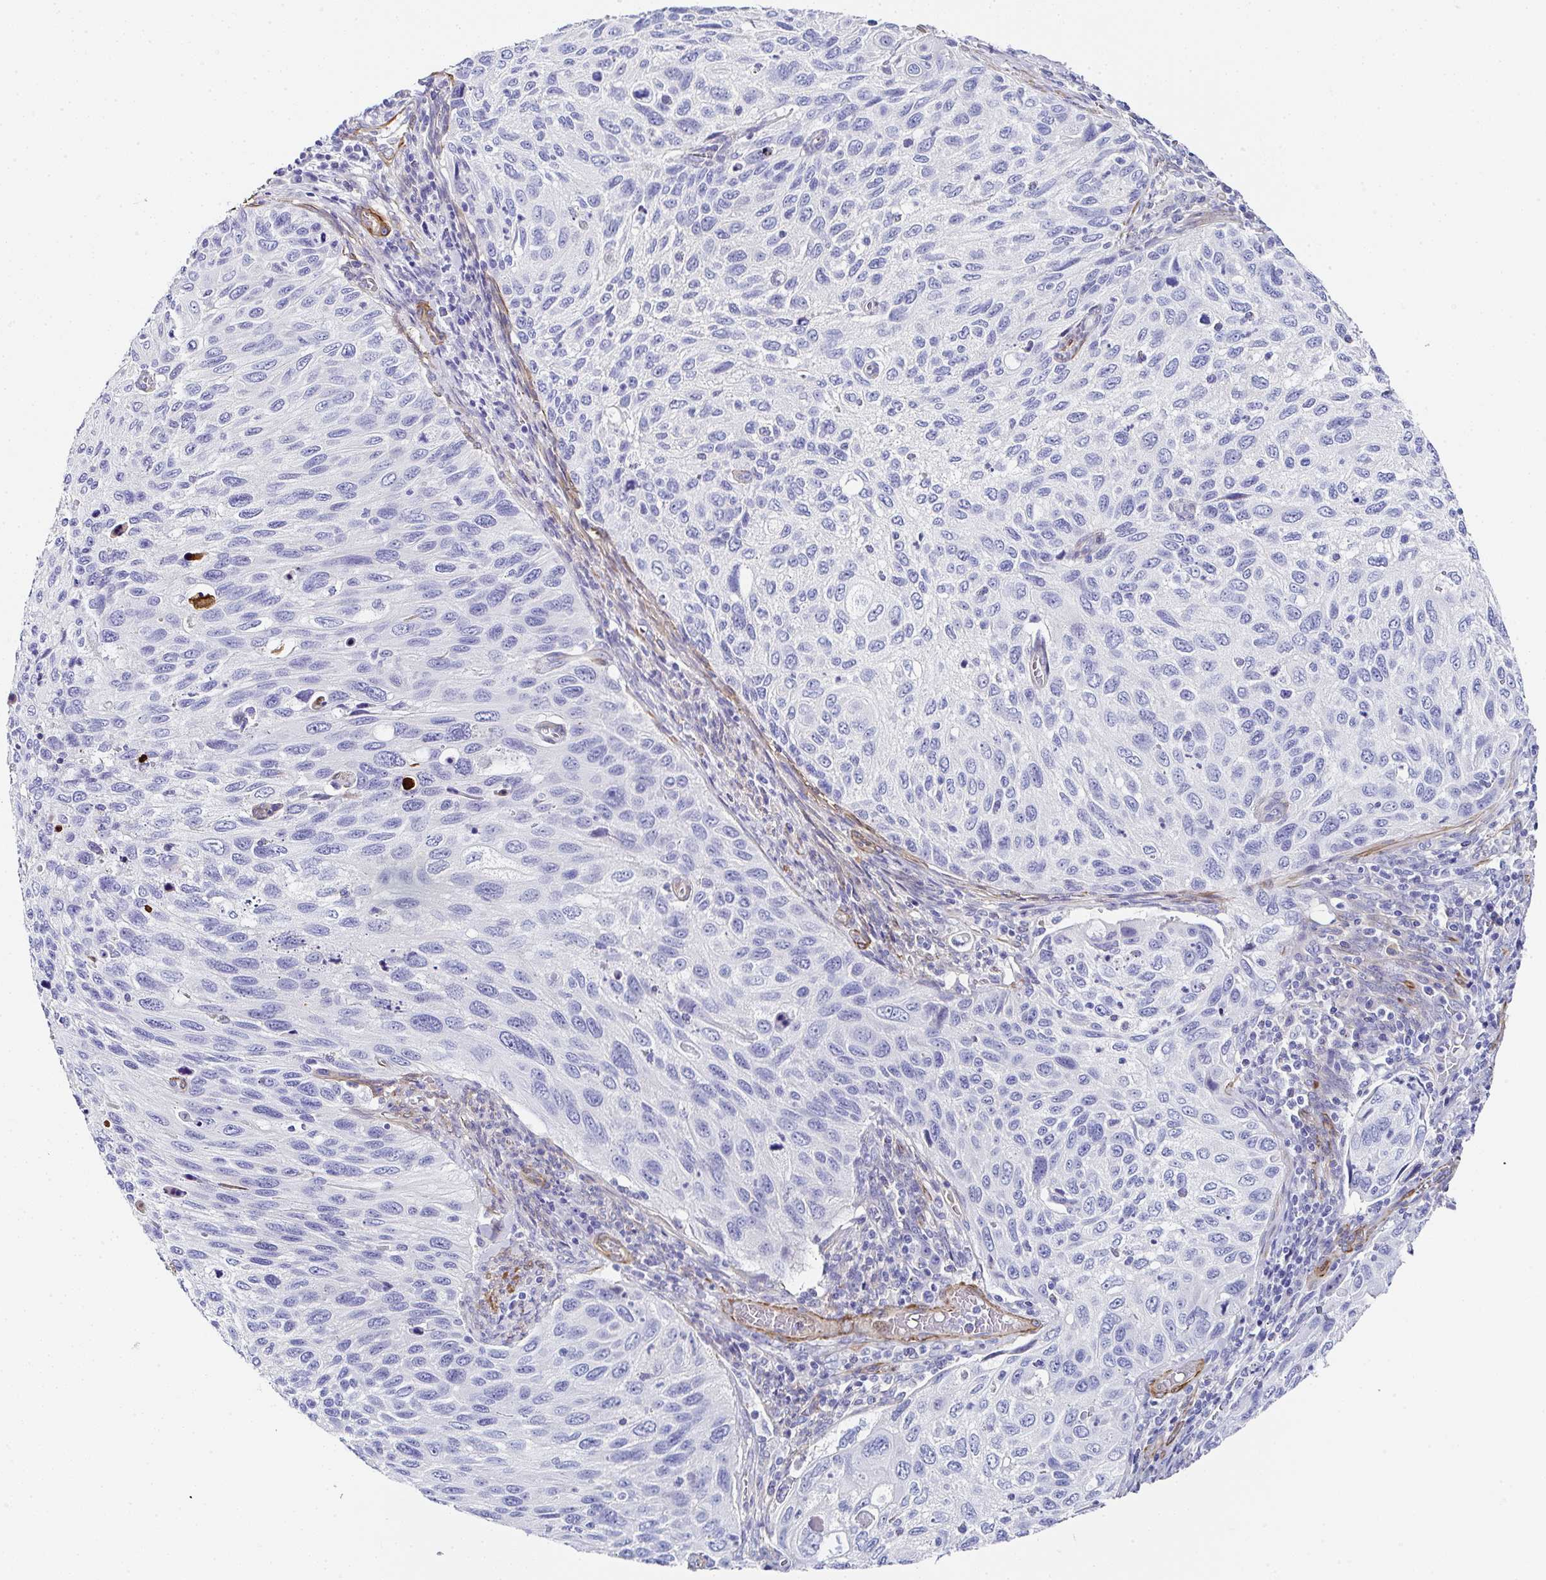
{"staining": {"intensity": "negative", "quantity": "none", "location": "none"}, "tissue": "cervical cancer", "cell_type": "Tumor cells", "image_type": "cancer", "snomed": [{"axis": "morphology", "description": "Squamous cell carcinoma, NOS"}, {"axis": "topography", "description": "Cervix"}], "caption": "IHC micrograph of cervical cancer stained for a protein (brown), which exhibits no expression in tumor cells.", "gene": "PPFIA4", "patient": {"sex": "female", "age": 70}}